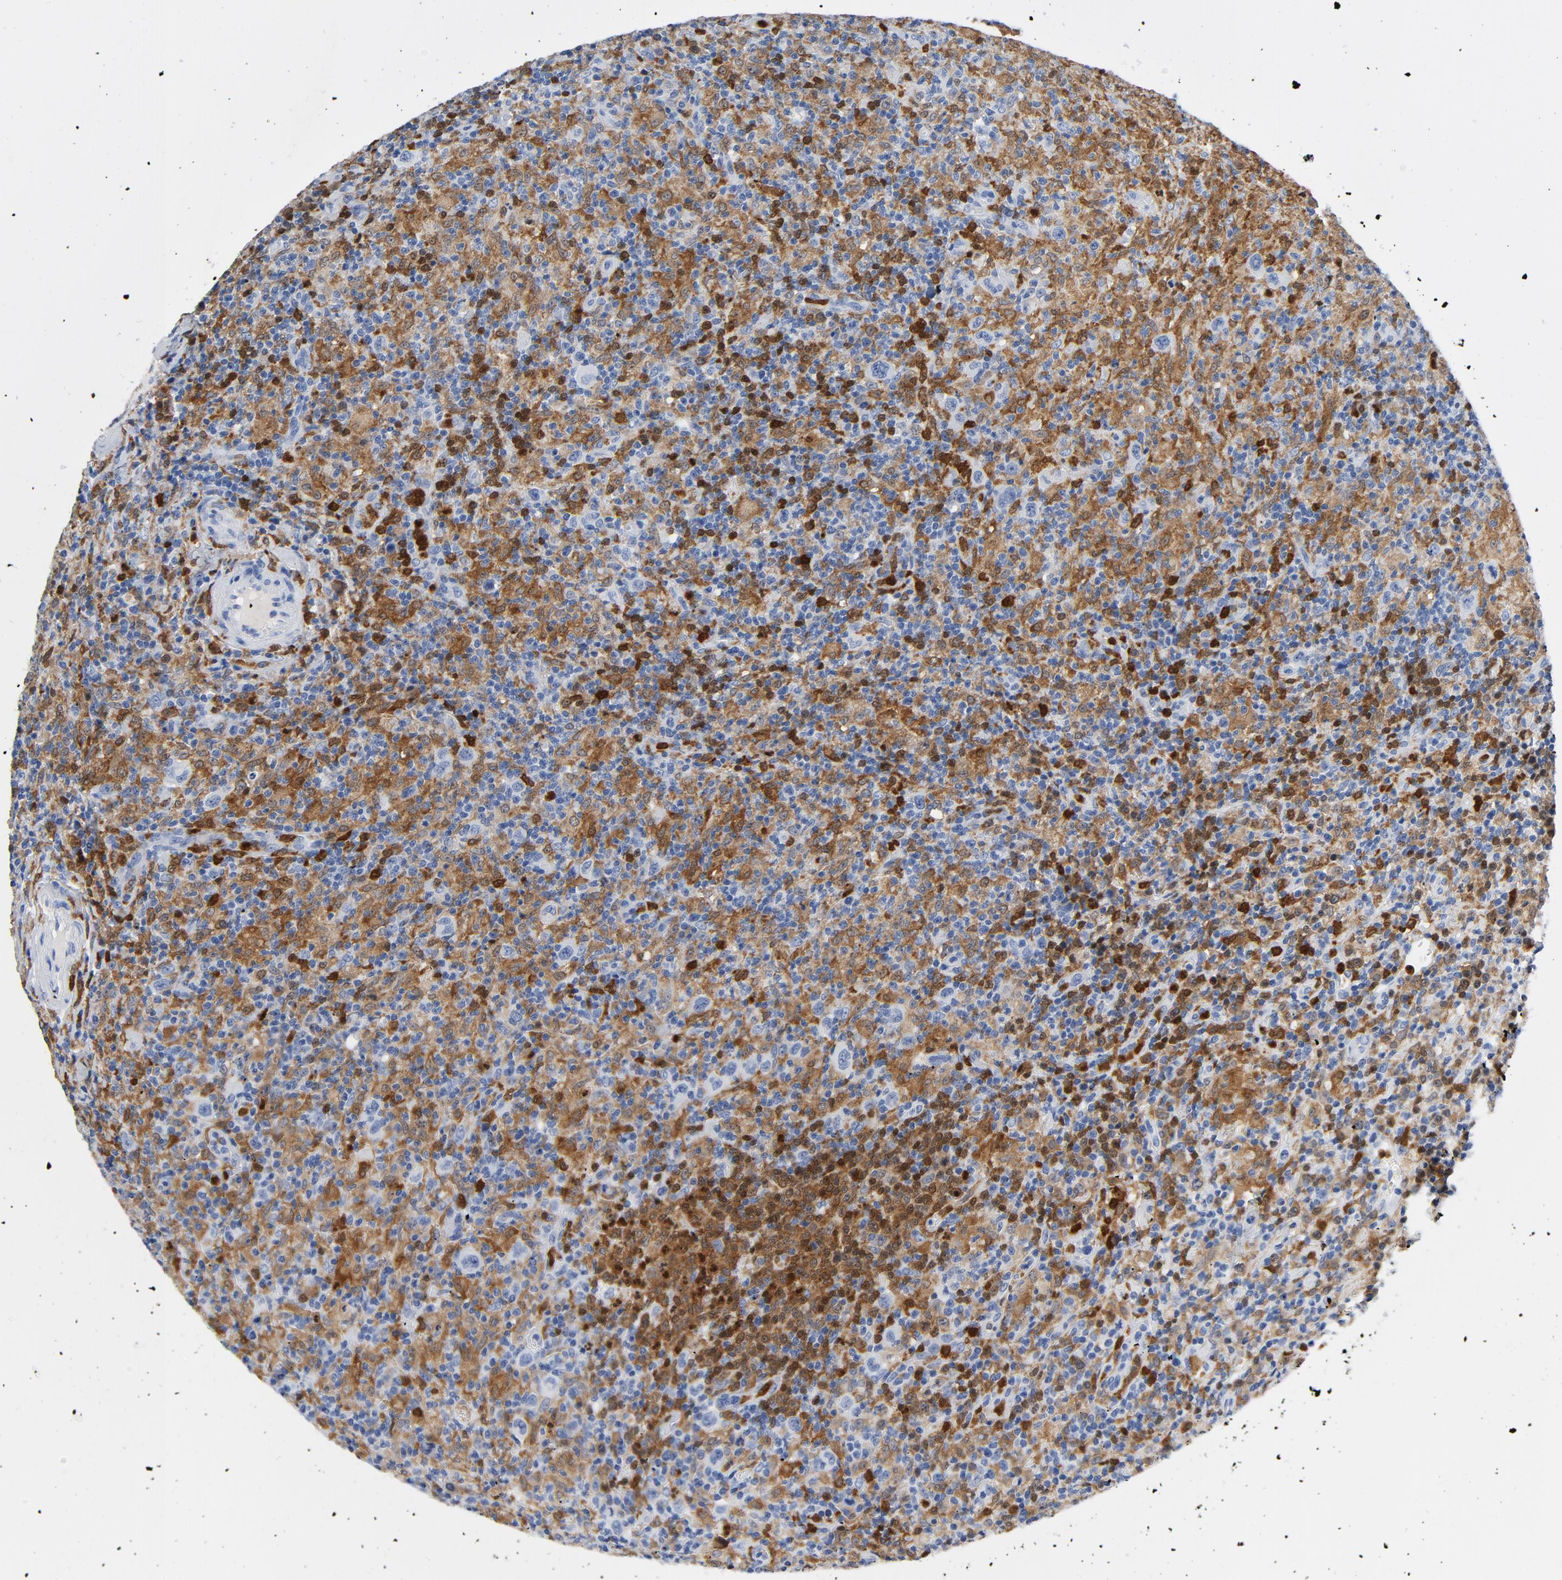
{"staining": {"intensity": "negative", "quantity": "none", "location": "none"}, "tissue": "lymphoma", "cell_type": "Tumor cells", "image_type": "cancer", "snomed": [{"axis": "morphology", "description": "Hodgkin's disease, NOS"}, {"axis": "topography", "description": "Lymph node"}], "caption": "Hodgkin's disease stained for a protein using IHC displays no positivity tumor cells.", "gene": "NCF1", "patient": {"sex": "male", "age": 65}}